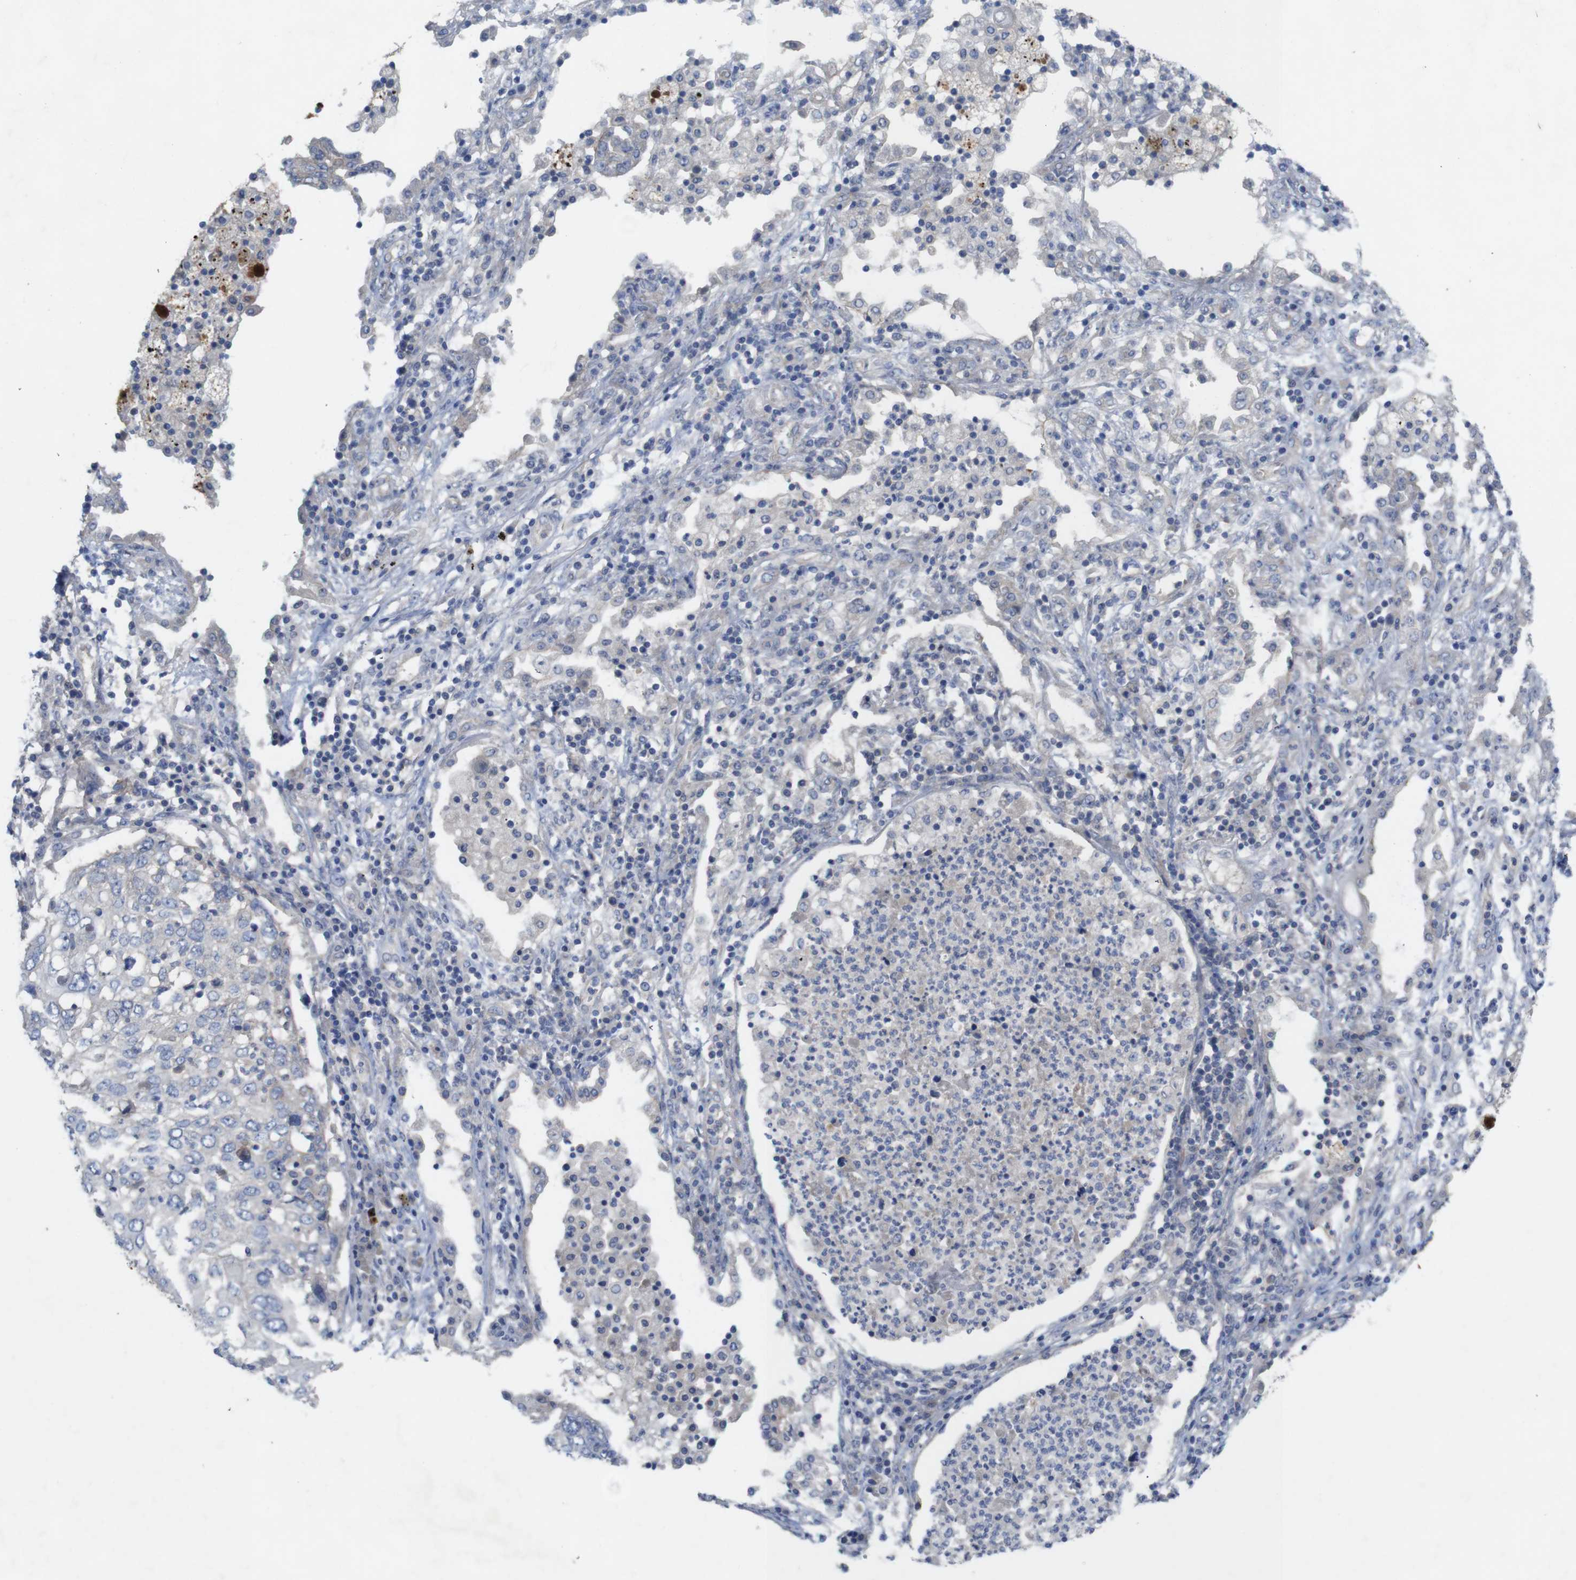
{"staining": {"intensity": "negative", "quantity": "none", "location": "none"}, "tissue": "lung cancer", "cell_type": "Tumor cells", "image_type": "cancer", "snomed": [{"axis": "morphology", "description": "Squamous cell carcinoma, NOS"}, {"axis": "topography", "description": "Lung"}], "caption": "DAB immunohistochemical staining of lung cancer reveals no significant staining in tumor cells.", "gene": "KIDINS220", "patient": {"sex": "female", "age": 63}}